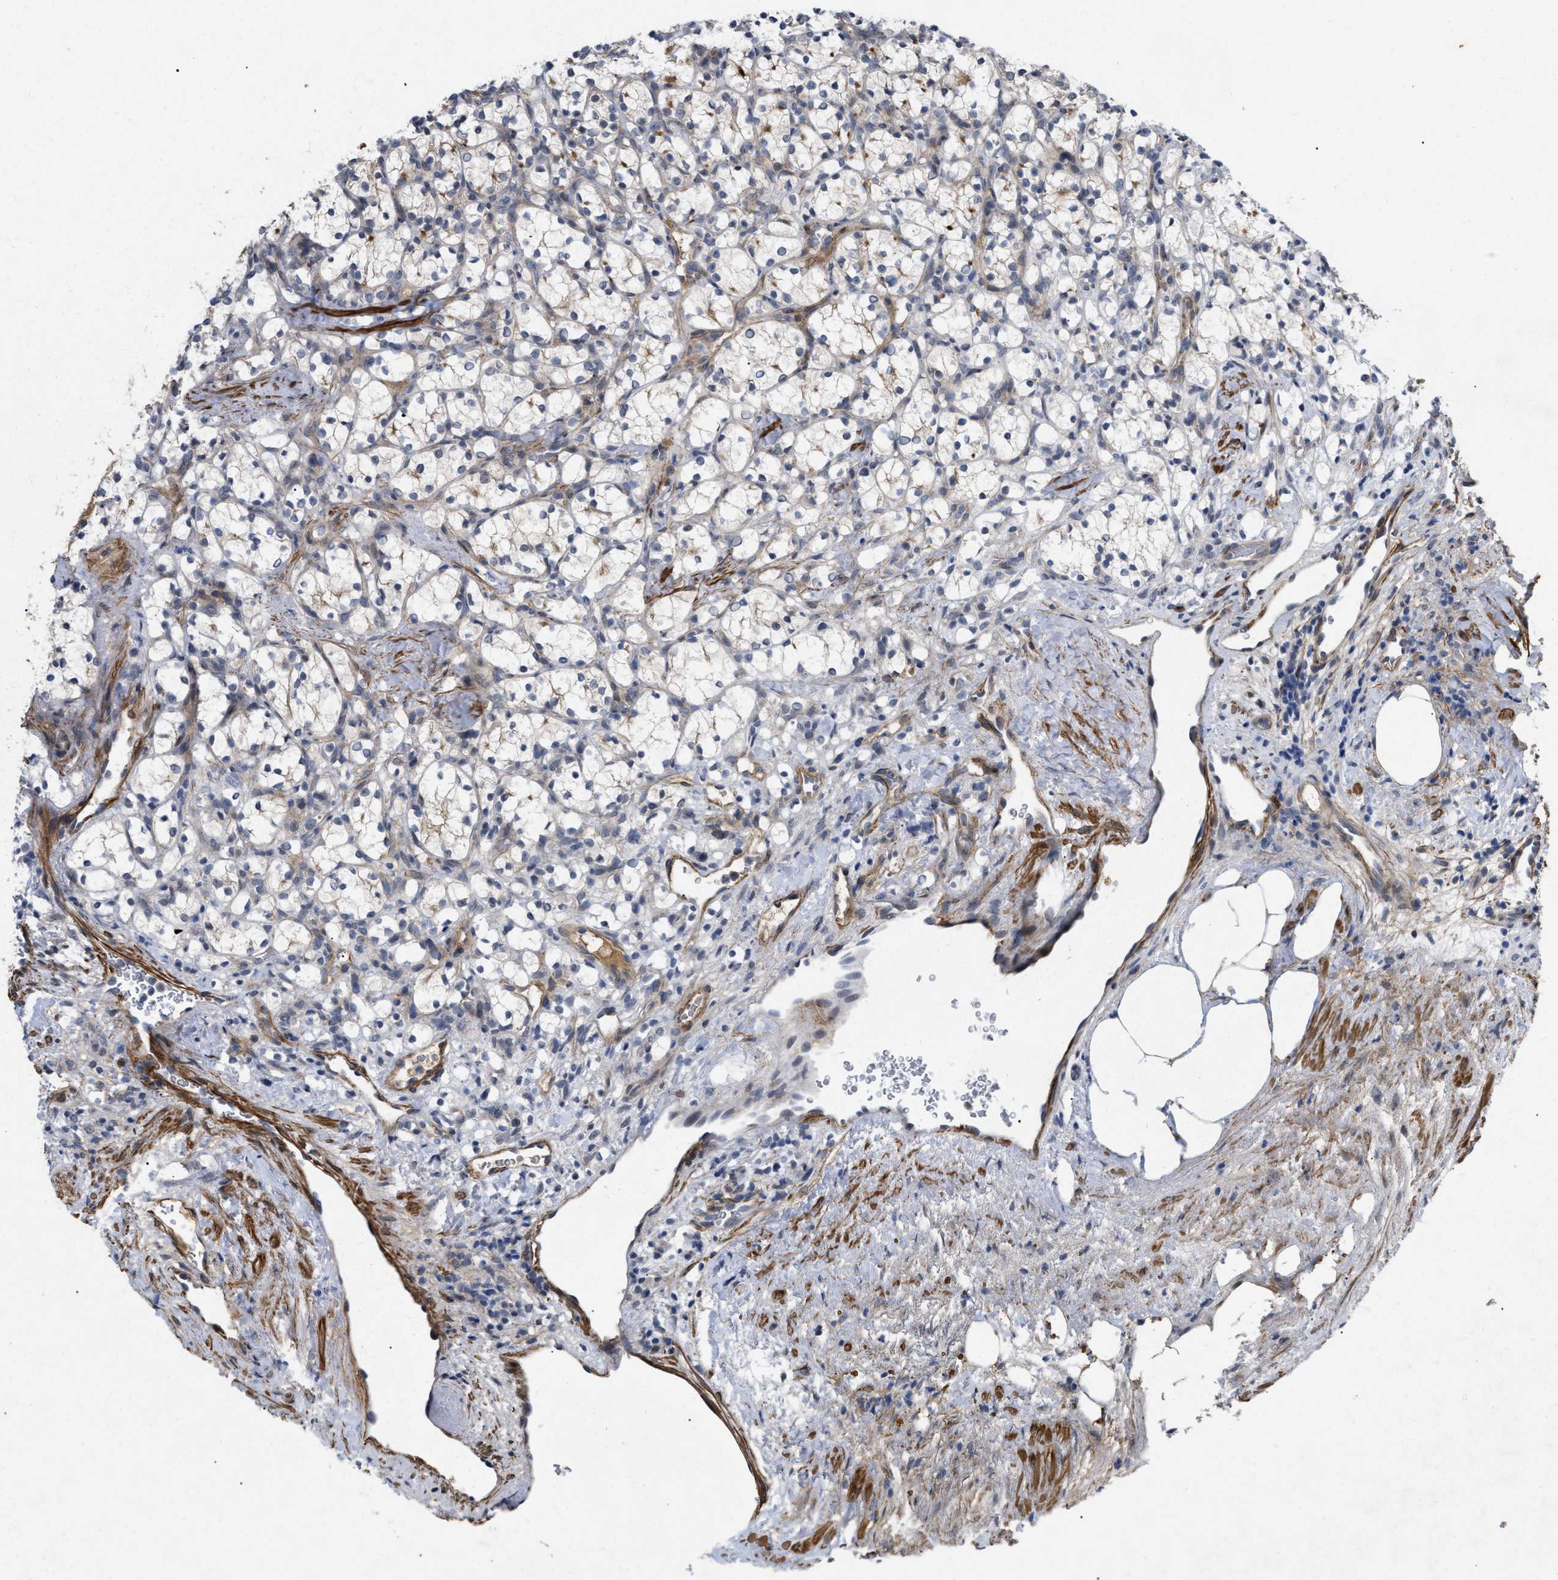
{"staining": {"intensity": "negative", "quantity": "none", "location": "none"}, "tissue": "renal cancer", "cell_type": "Tumor cells", "image_type": "cancer", "snomed": [{"axis": "morphology", "description": "Adenocarcinoma, NOS"}, {"axis": "topography", "description": "Kidney"}], "caption": "Immunohistochemical staining of human renal cancer demonstrates no significant positivity in tumor cells.", "gene": "ST6GALNAC6", "patient": {"sex": "female", "age": 69}}